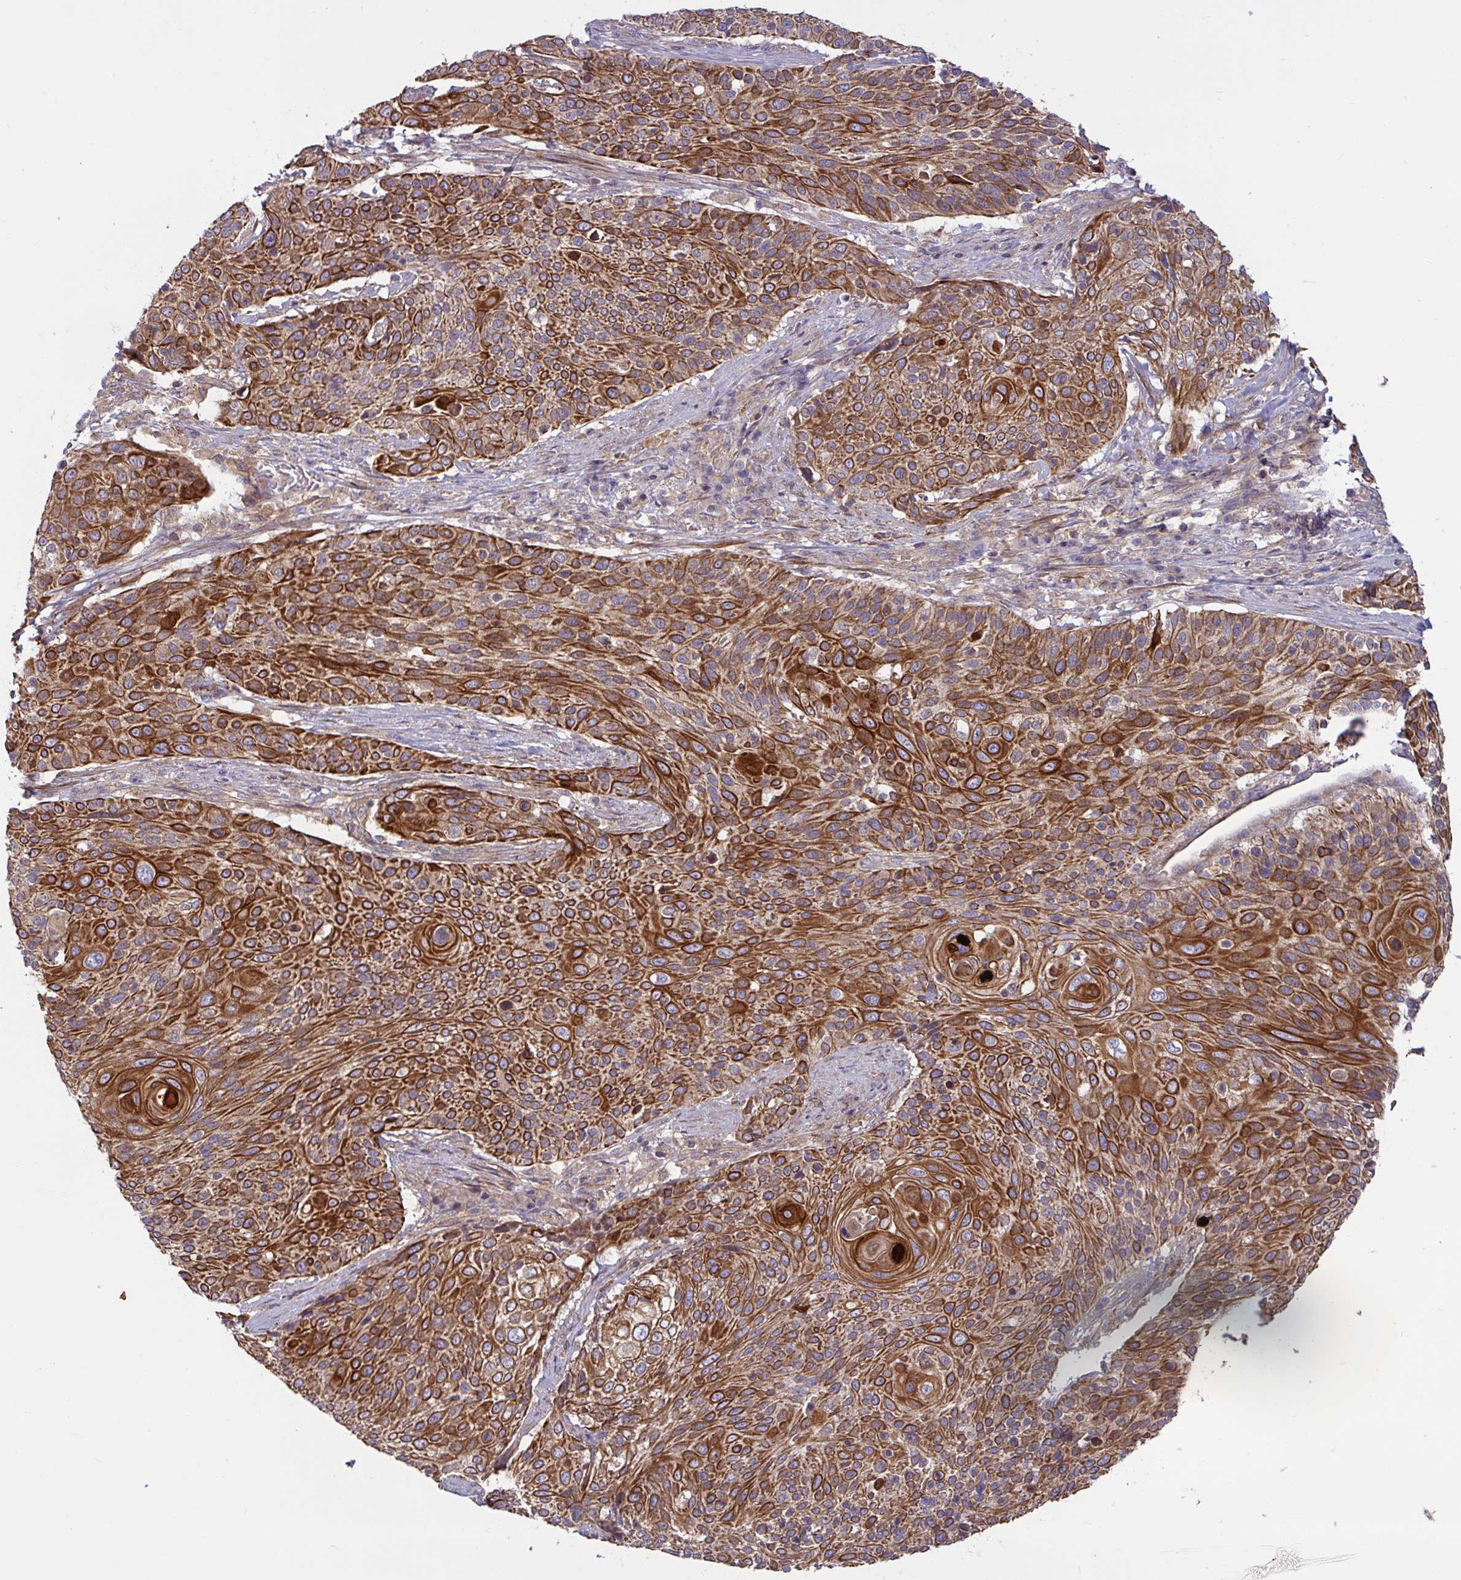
{"staining": {"intensity": "strong", "quantity": ">75%", "location": "cytoplasmic/membranous"}, "tissue": "cervical cancer", "cell_type": "Tumor cells", "image_type": "cancer", "snomed": [{"axis": "morphology", "description": "Squamous cell carcinoma, NOS"}, {"axis": "topography", "description": "Cervix"}], "caption": "Immunohistochemistry (IHC) (DAB (3,3'-diaminobenzidine)) staining of cervical squamous cell carcinoma displays strong cytoplasmic/membranous protein expression in approximately >75% of tumor cells. (DAB IHC, brown staining for protein, blue staining for nuclei).", "gene": "TANK", "patient": {"sex": "female", "age": 31}}